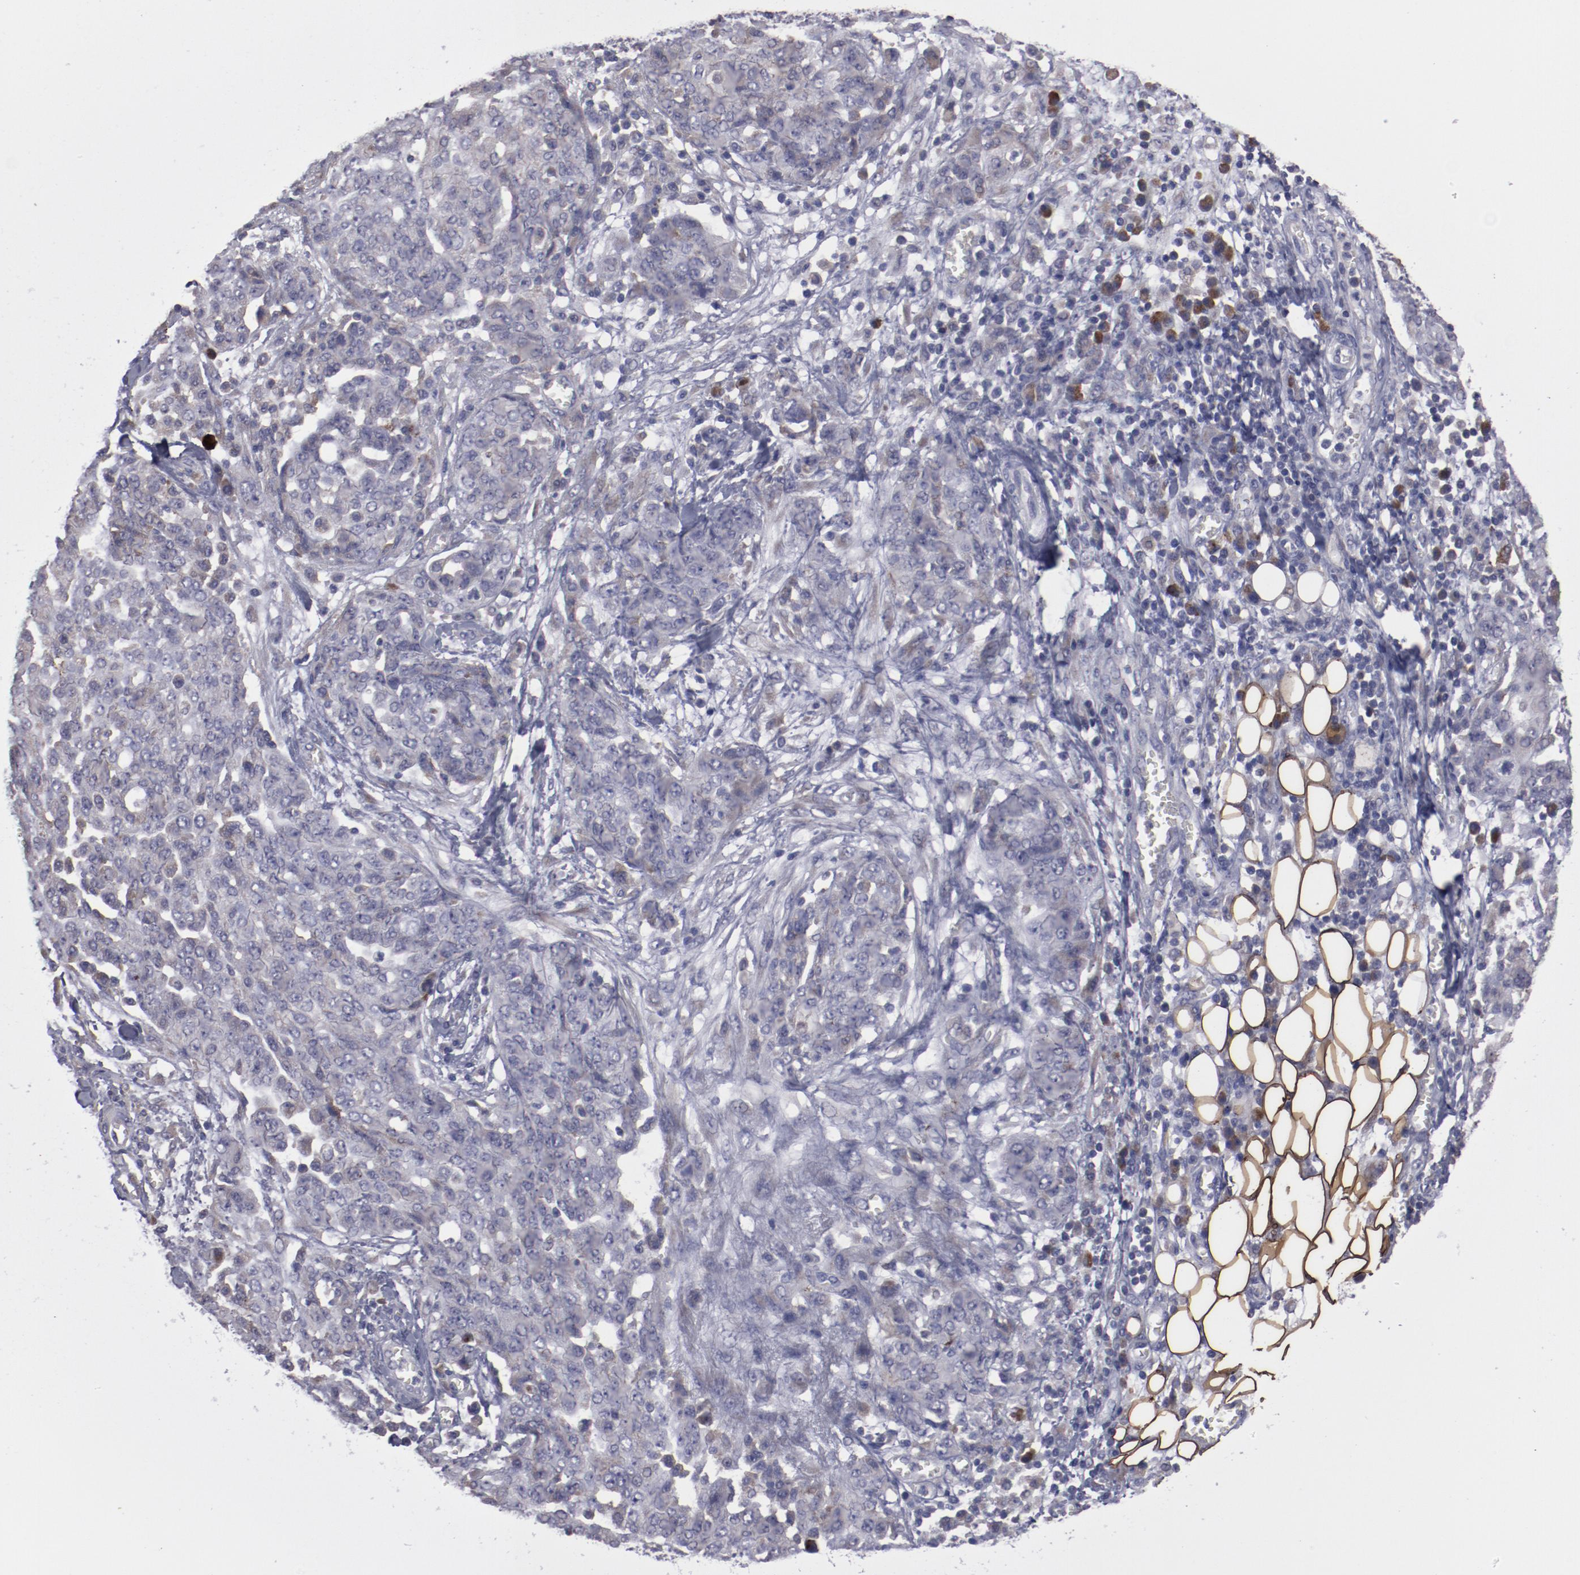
{"staining": {"intensity": "weak", "quantity": "<25%", "location": "cytoplasmic/membranous"}, "tissue": "ovarian cancer", "cell_type": "Tumor cells", "image_type": "cancer", "snomed": [{"axis": "morphology", "description": "Cystadenocarcinoma, serous, NOS"}, {"axis": "topography", "description": "Soft tissue"}, {"axis": "topography", "description": "Ovary"}], "caption": "High power microscopy photomicrograph of an immunohistochemistry image of ovarian cancer (serous cystadenocarcinoma), revealing no significant positivity in tumor cells. The staining is performed using DAB brown chromogen with nuclei counter-stained in using hematoxylin.", "gene": "IL12A", "patient": {"sex": "female", "age": 57}}